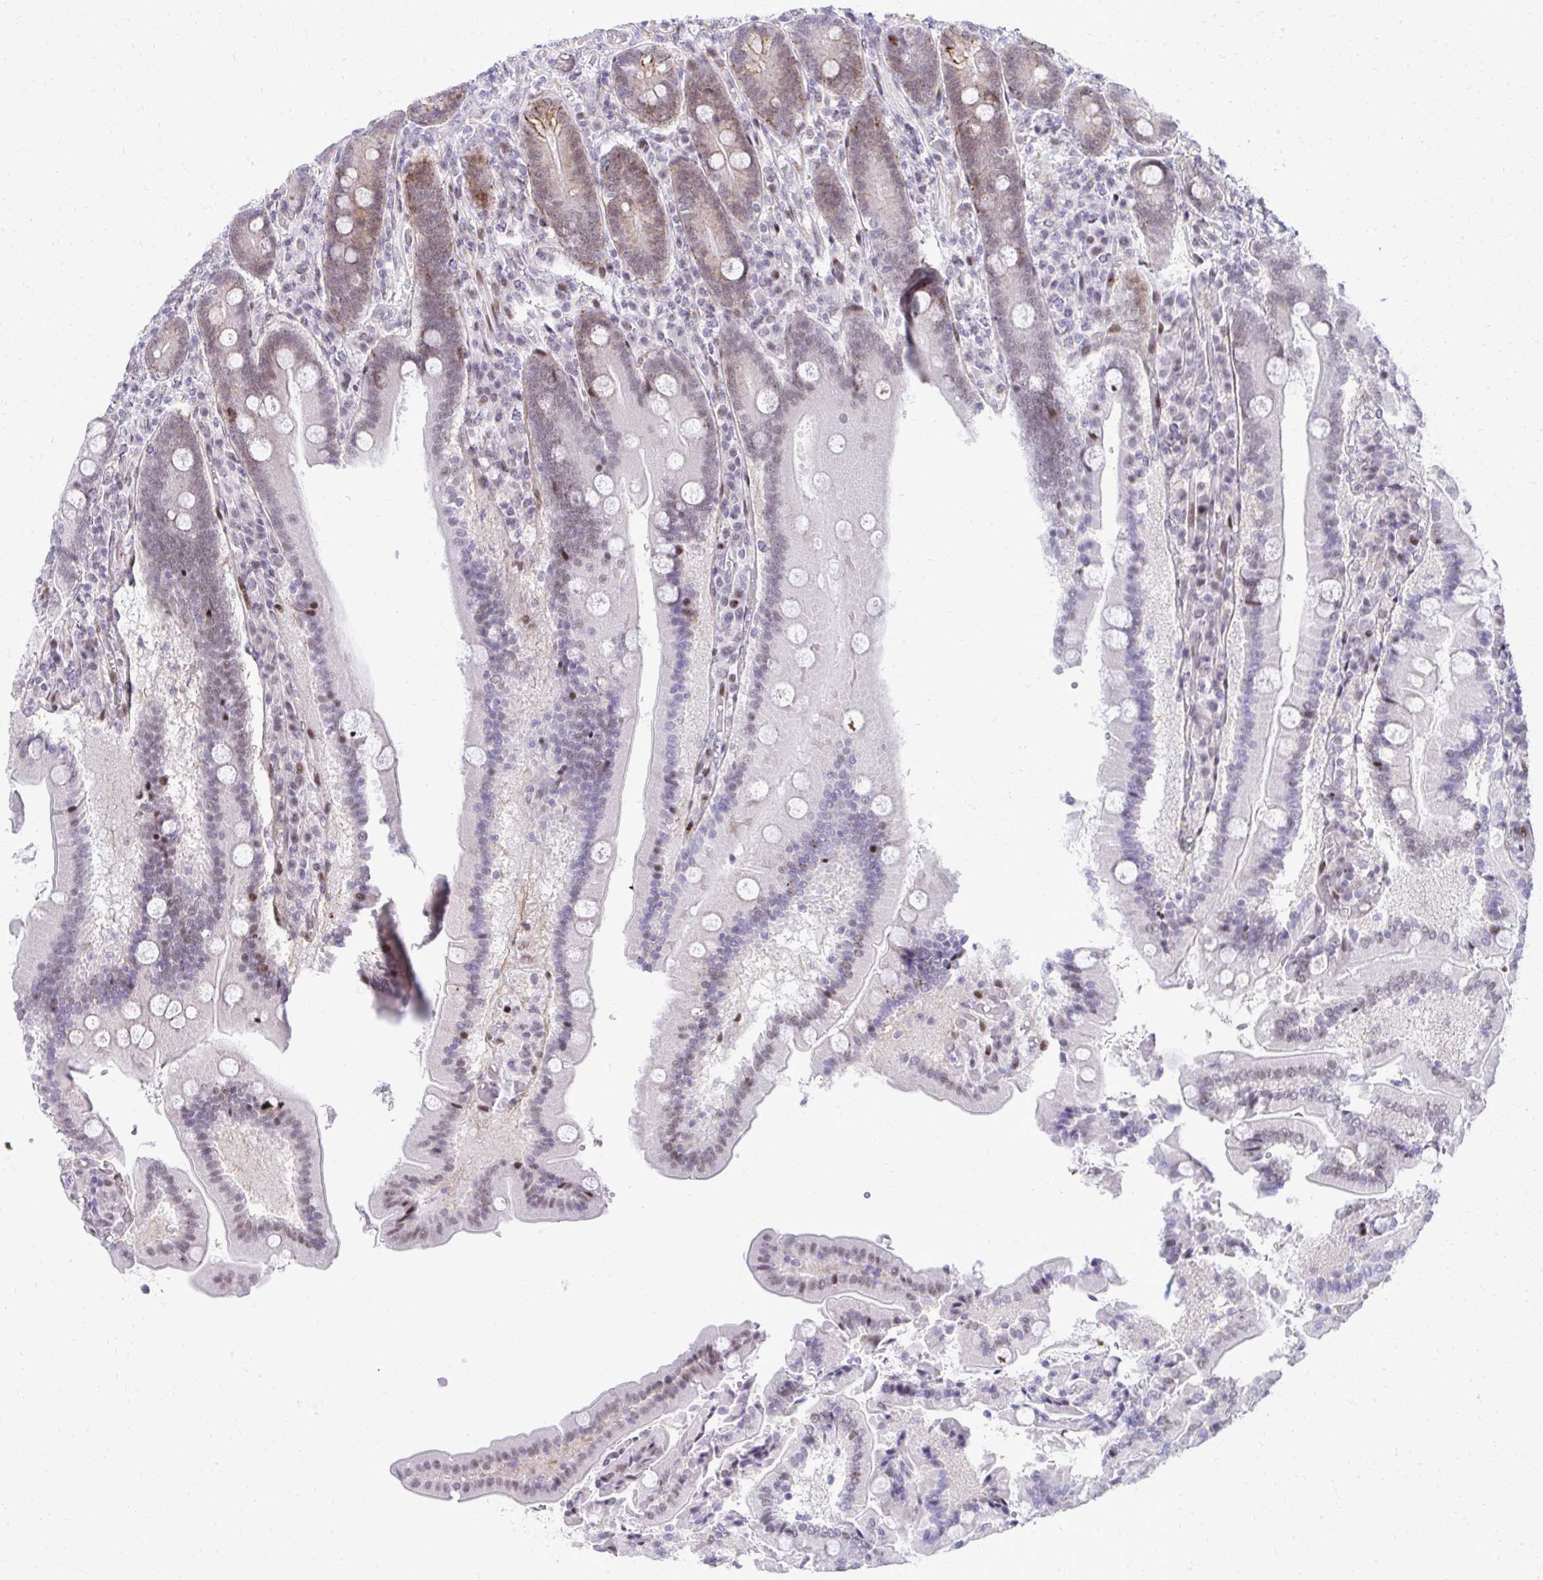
{"staining": {"intensity": "strong", "quantity": "25%-75%", "location": "cytoplasmic/membranous,nuclear"}, "tissue": "duodenum", "cell_type": "Glandular cells", "image_type": "normal", "snomed": [{"axis": "morphology", "description": "Normal tissue, NOS"}, {"axis": "topography", "description": "Duodenum"}], "caption": "Immunohistochemical staining of benign human duodenum demonstrates strong cytoplasmic/membranous,nuclear protein positivity in about 25%-75% of glandular cells.", "gene": "GLDN", "patient": {"sex": "female", "age": 62}}